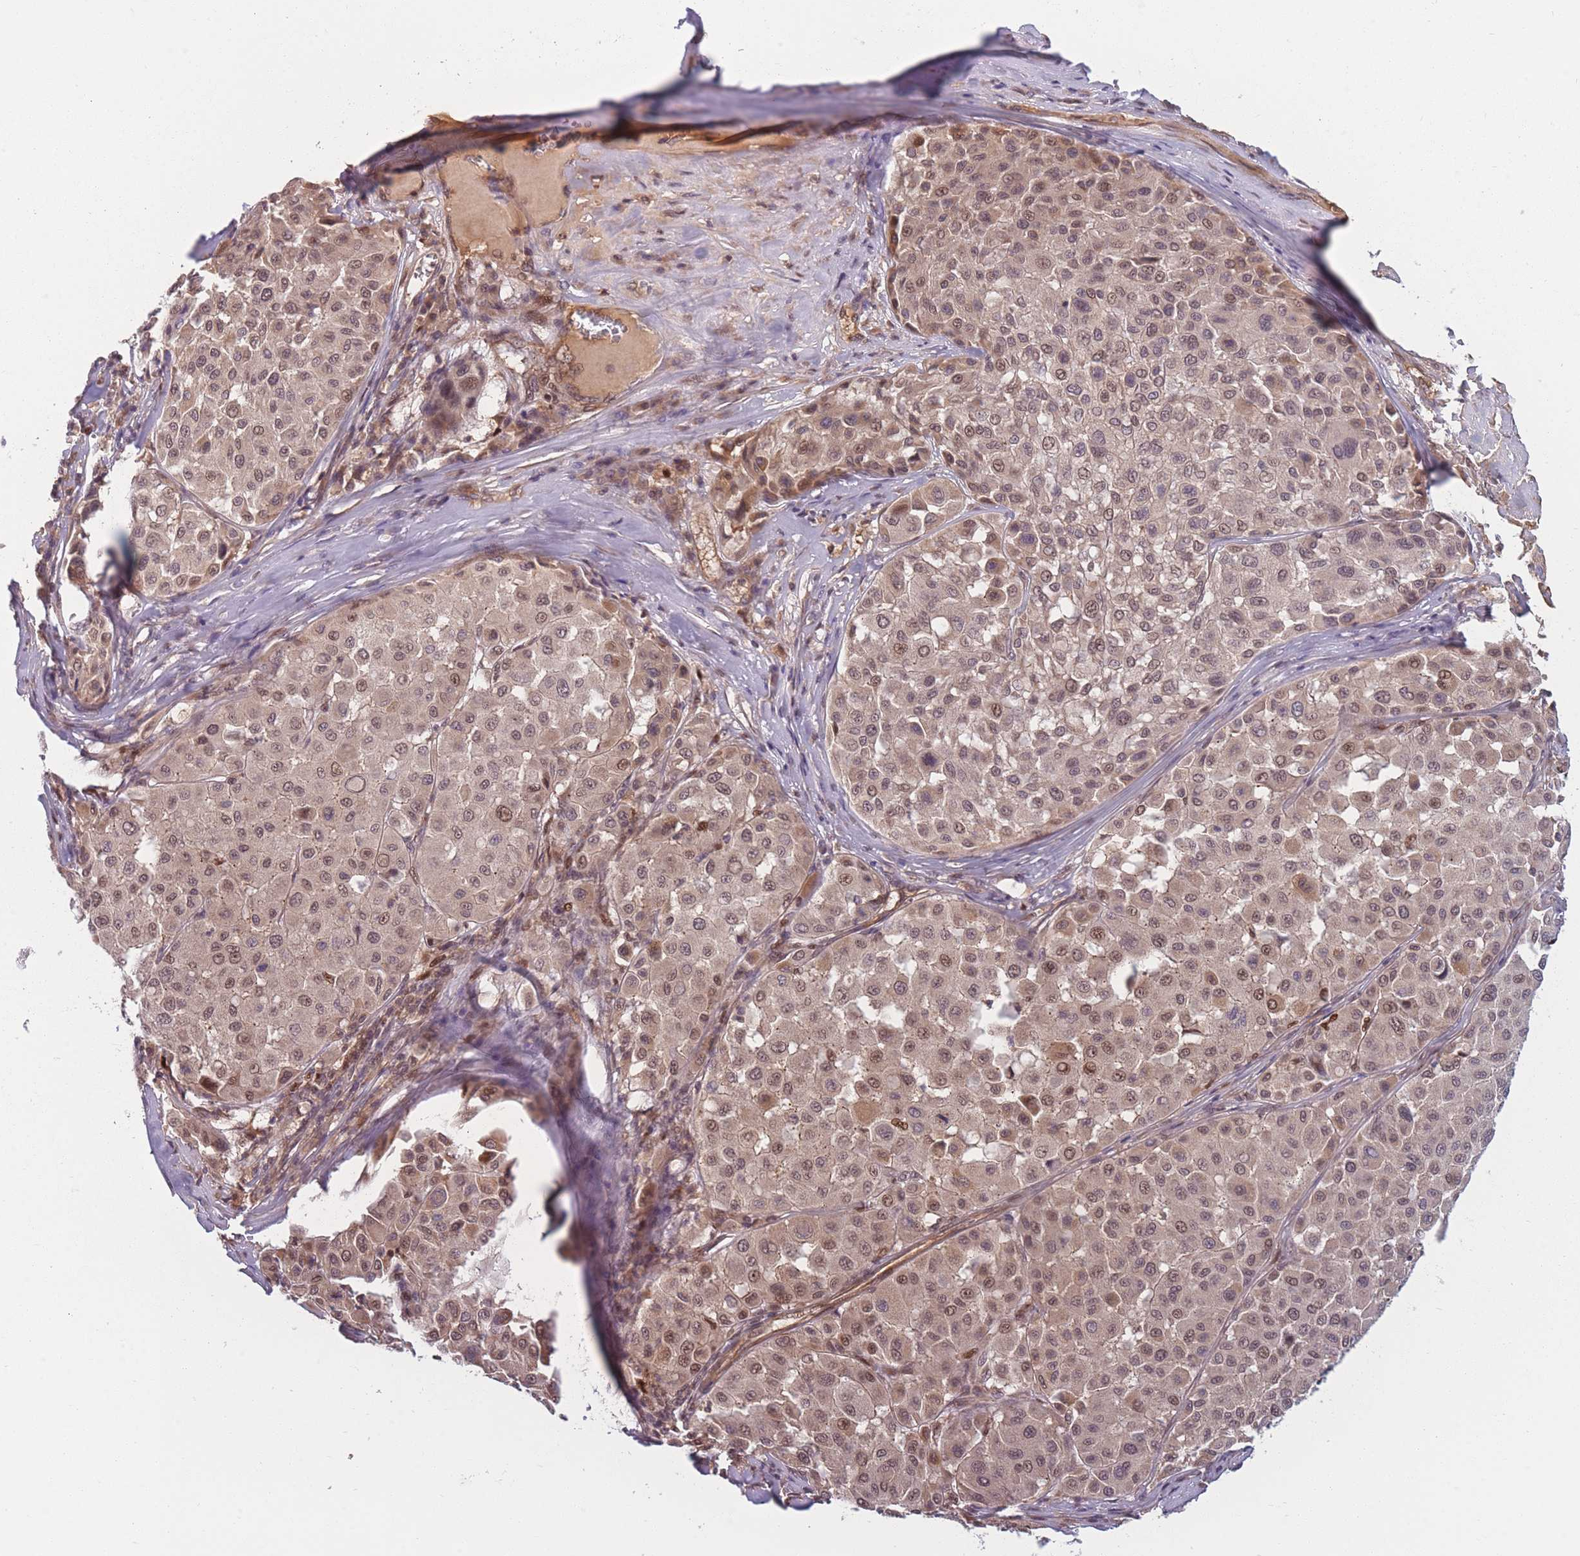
{"staining": {"intensity": "moderate", "quantity": ">75%", "location": "cytoplasmic/membranous,nuclear"}, "tissue": "melanoma", "cell_type": "Tumor cells", "image_type": "cancer", "snomed": [{"axis": "morphology", "description": "Malignant melanoma, Metastatic site"}, {"axis": "topography", "description": "Soft tissue"}], "caption": "Melanoma stained with a brown dye shows moderate cytoplasmic/membranous and nuclear positive positivity in about >75% of tumor cells.", "gene": "FAM153A", "patient": {"sex": "male", "age": 41}}